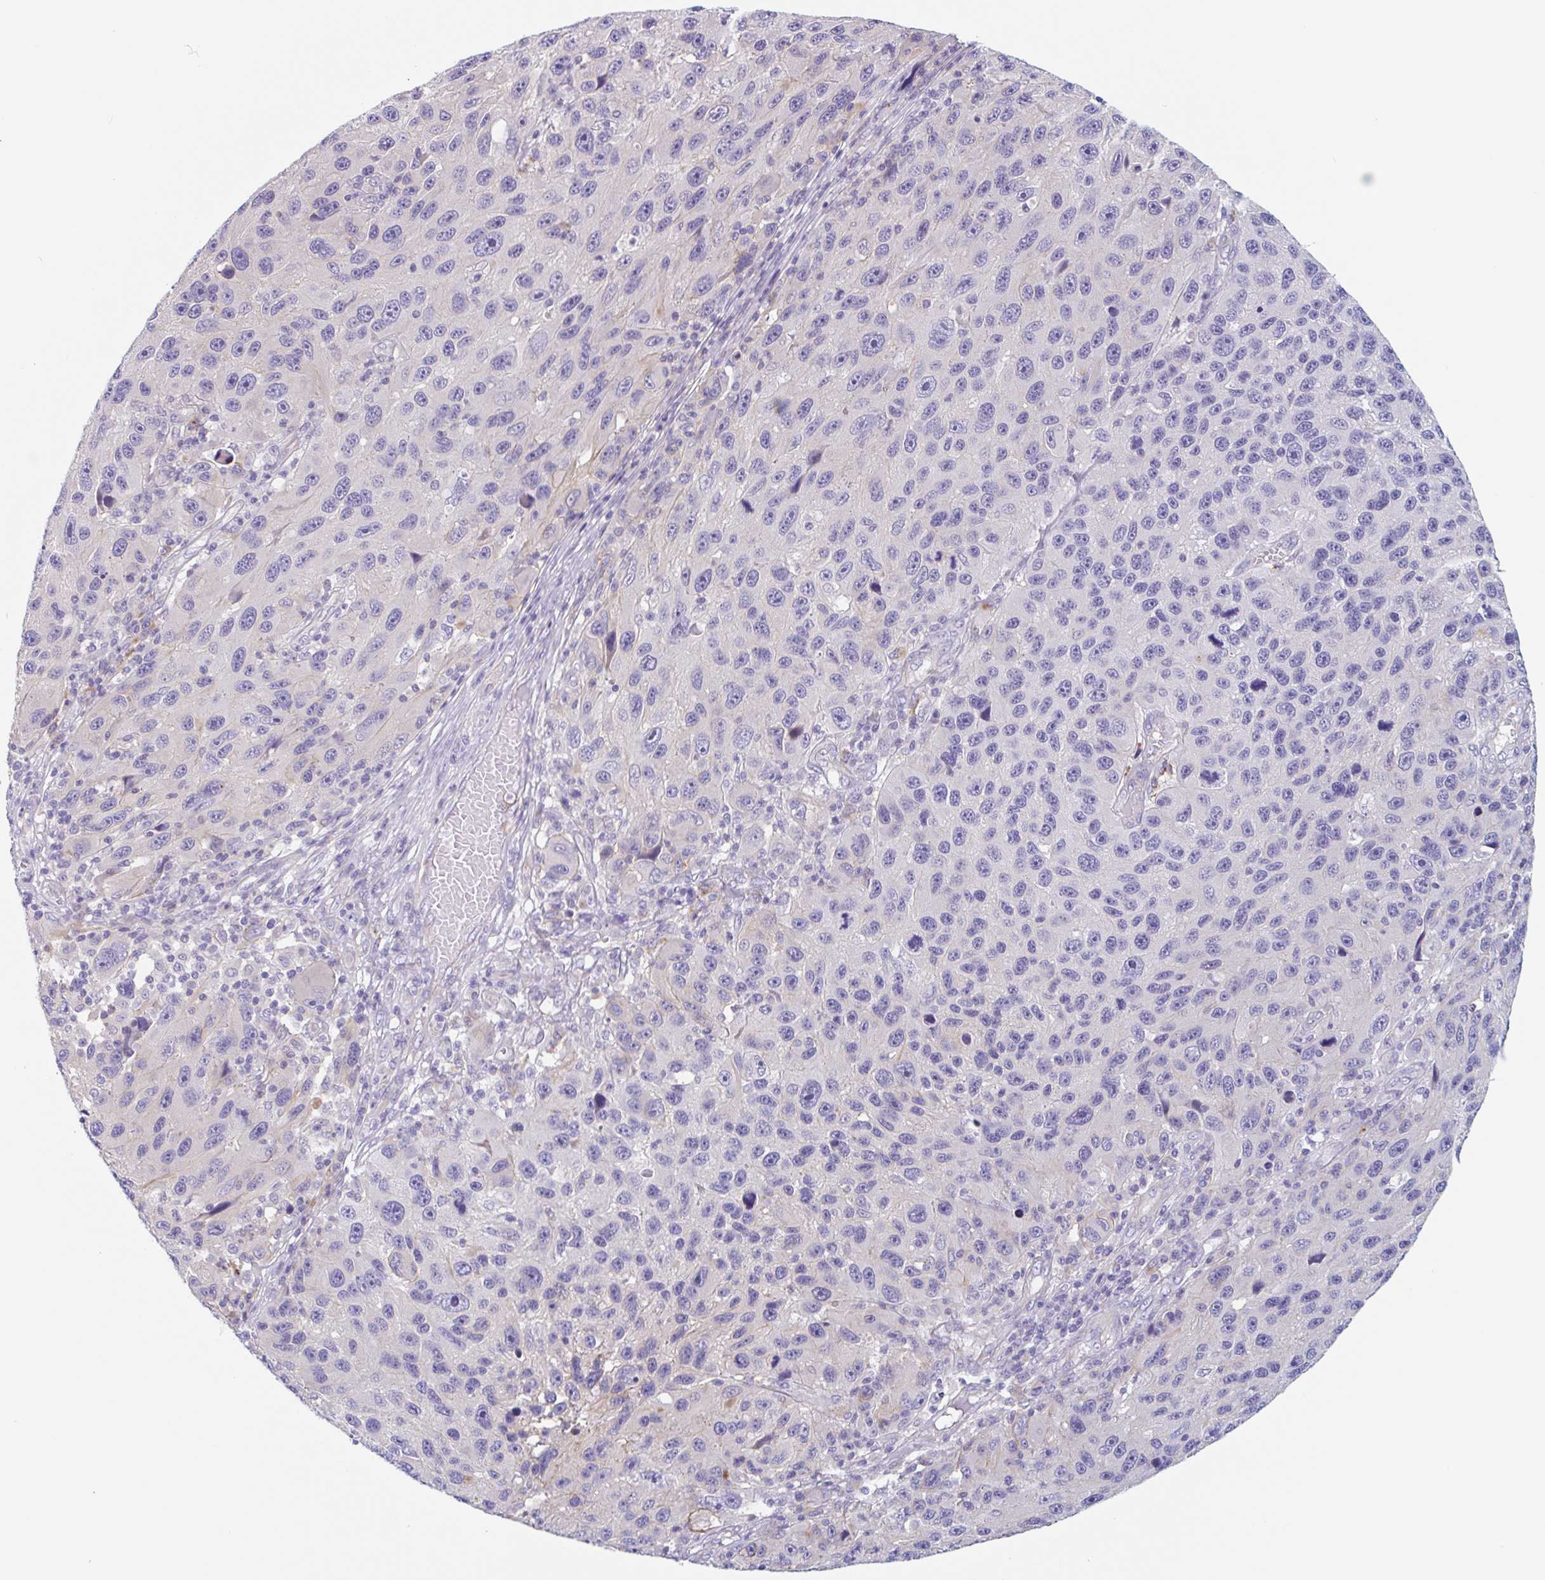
{"staining": {"intensity": "negative", "quantity": "none", "location": "none"}, "tissue": "melanoma", "cell_type": "Tumor cells", "image_type": "cancer", "snomed": [{"axis": "morphology", "description": "Malignant melanoma, NOS"}, {"axis": "topography", "description": "Skin"}], "caption": "An image of human malignant melanoma is negative for staining in tumor cells.", "gene": "LENG9", "patient": {"sex": "male", "age": 53}}